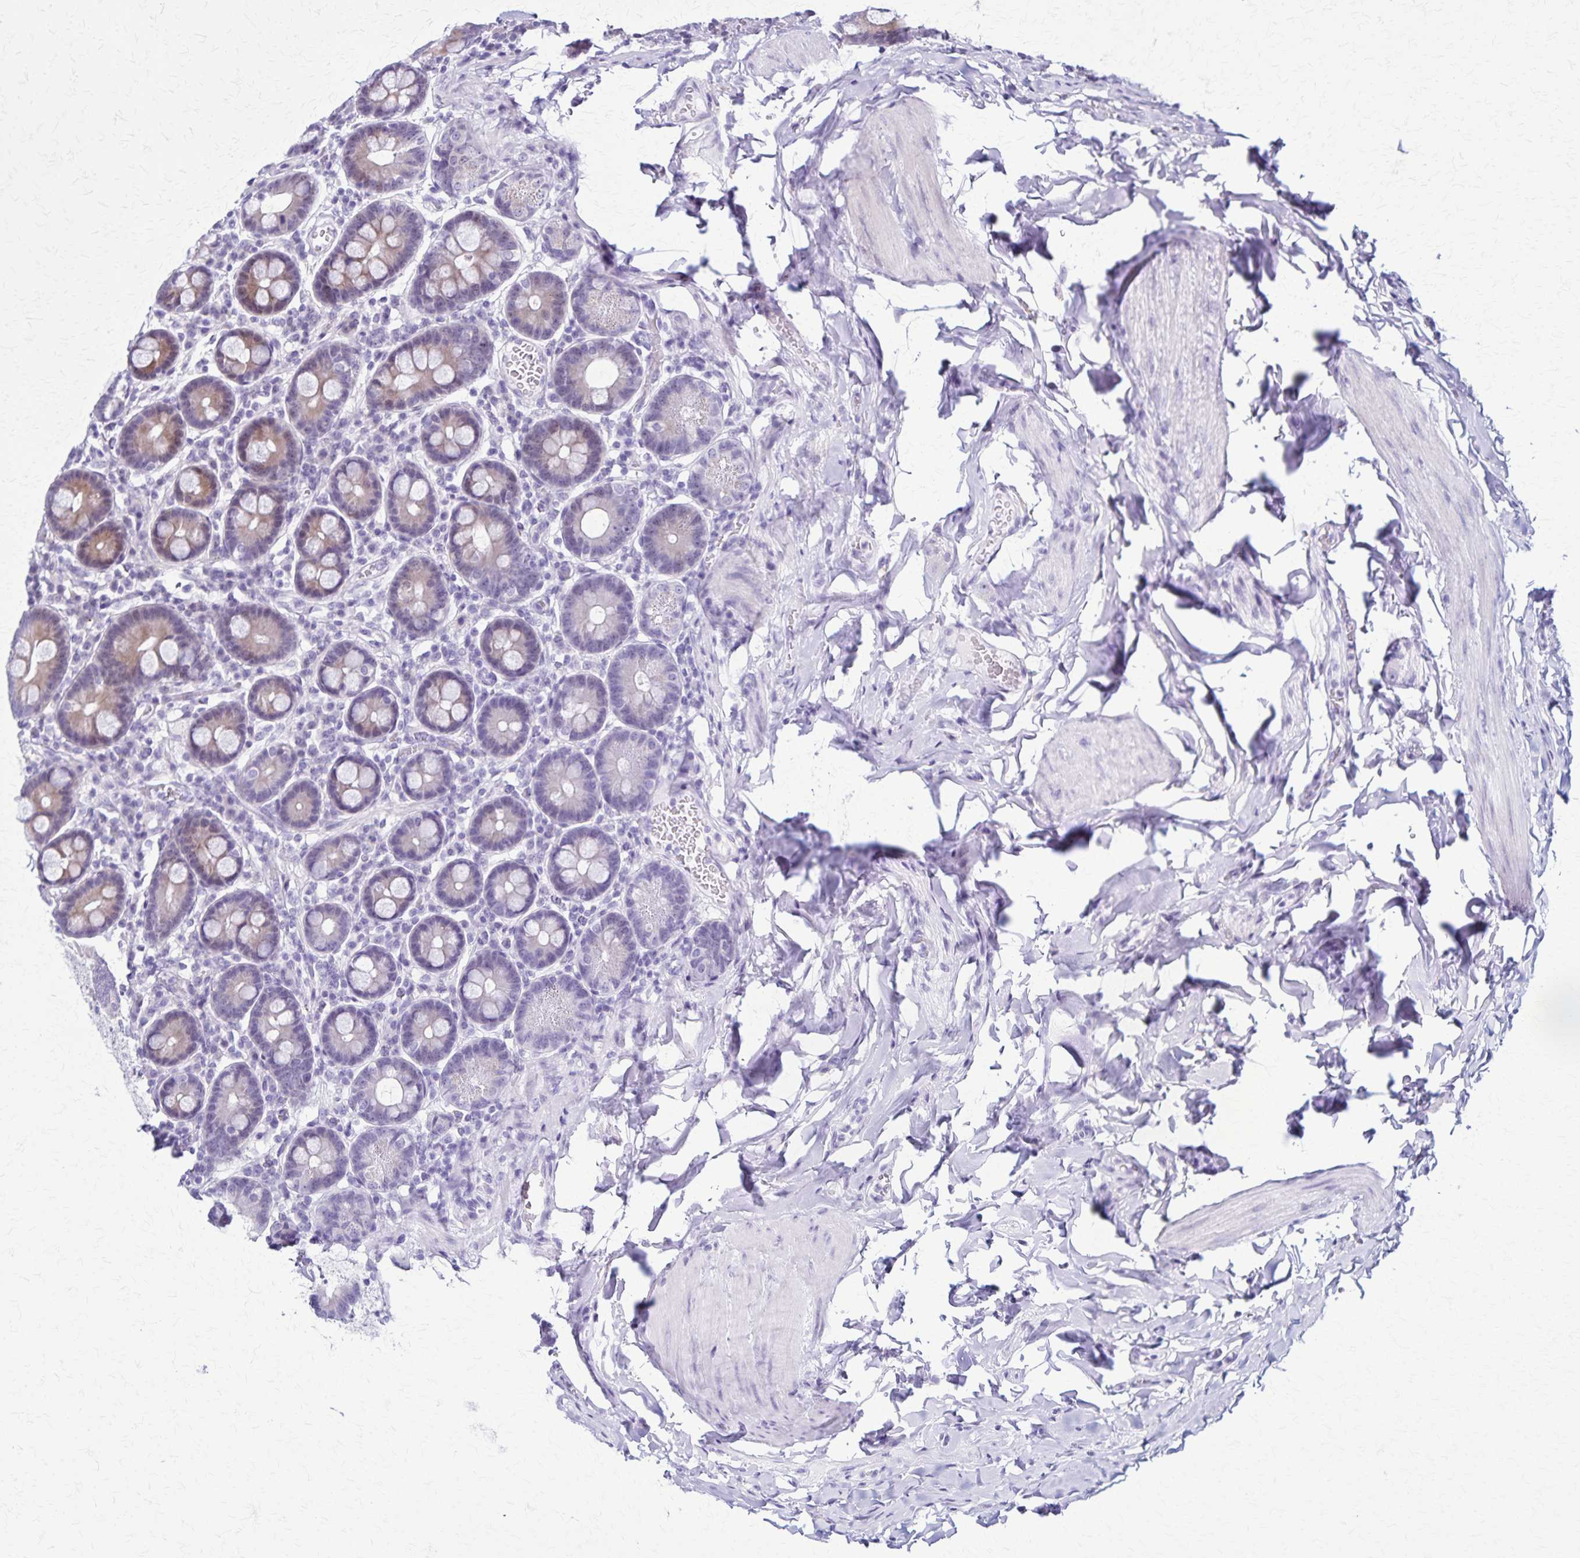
{"staining": {"intensity": "weak", "quantity": "<25%", "location": "cytoplasmic/membranous"}, "tissue": "duodenum", "cell_type": "Glandular cells", "image_type": "normal", "snomed": [{"axis": "morphology", "description": "Normal tissue, NOS"}, {"axis": "topography", "description": "Pancreas"}, {"axis": "topography", "description": "Duodenum"}], "caption": "Immunohistochemistry (IHC) of unremarkable human duodenum exhibits no expression in glandular cells. (Stains: DAB immunohistochemistry (IHC) with hematoxylin counter stain, Microscopy: brightfield microscopy at high magnification).", "gene": "OR51B5", "patient": {"sex": "male", "age": 59}}